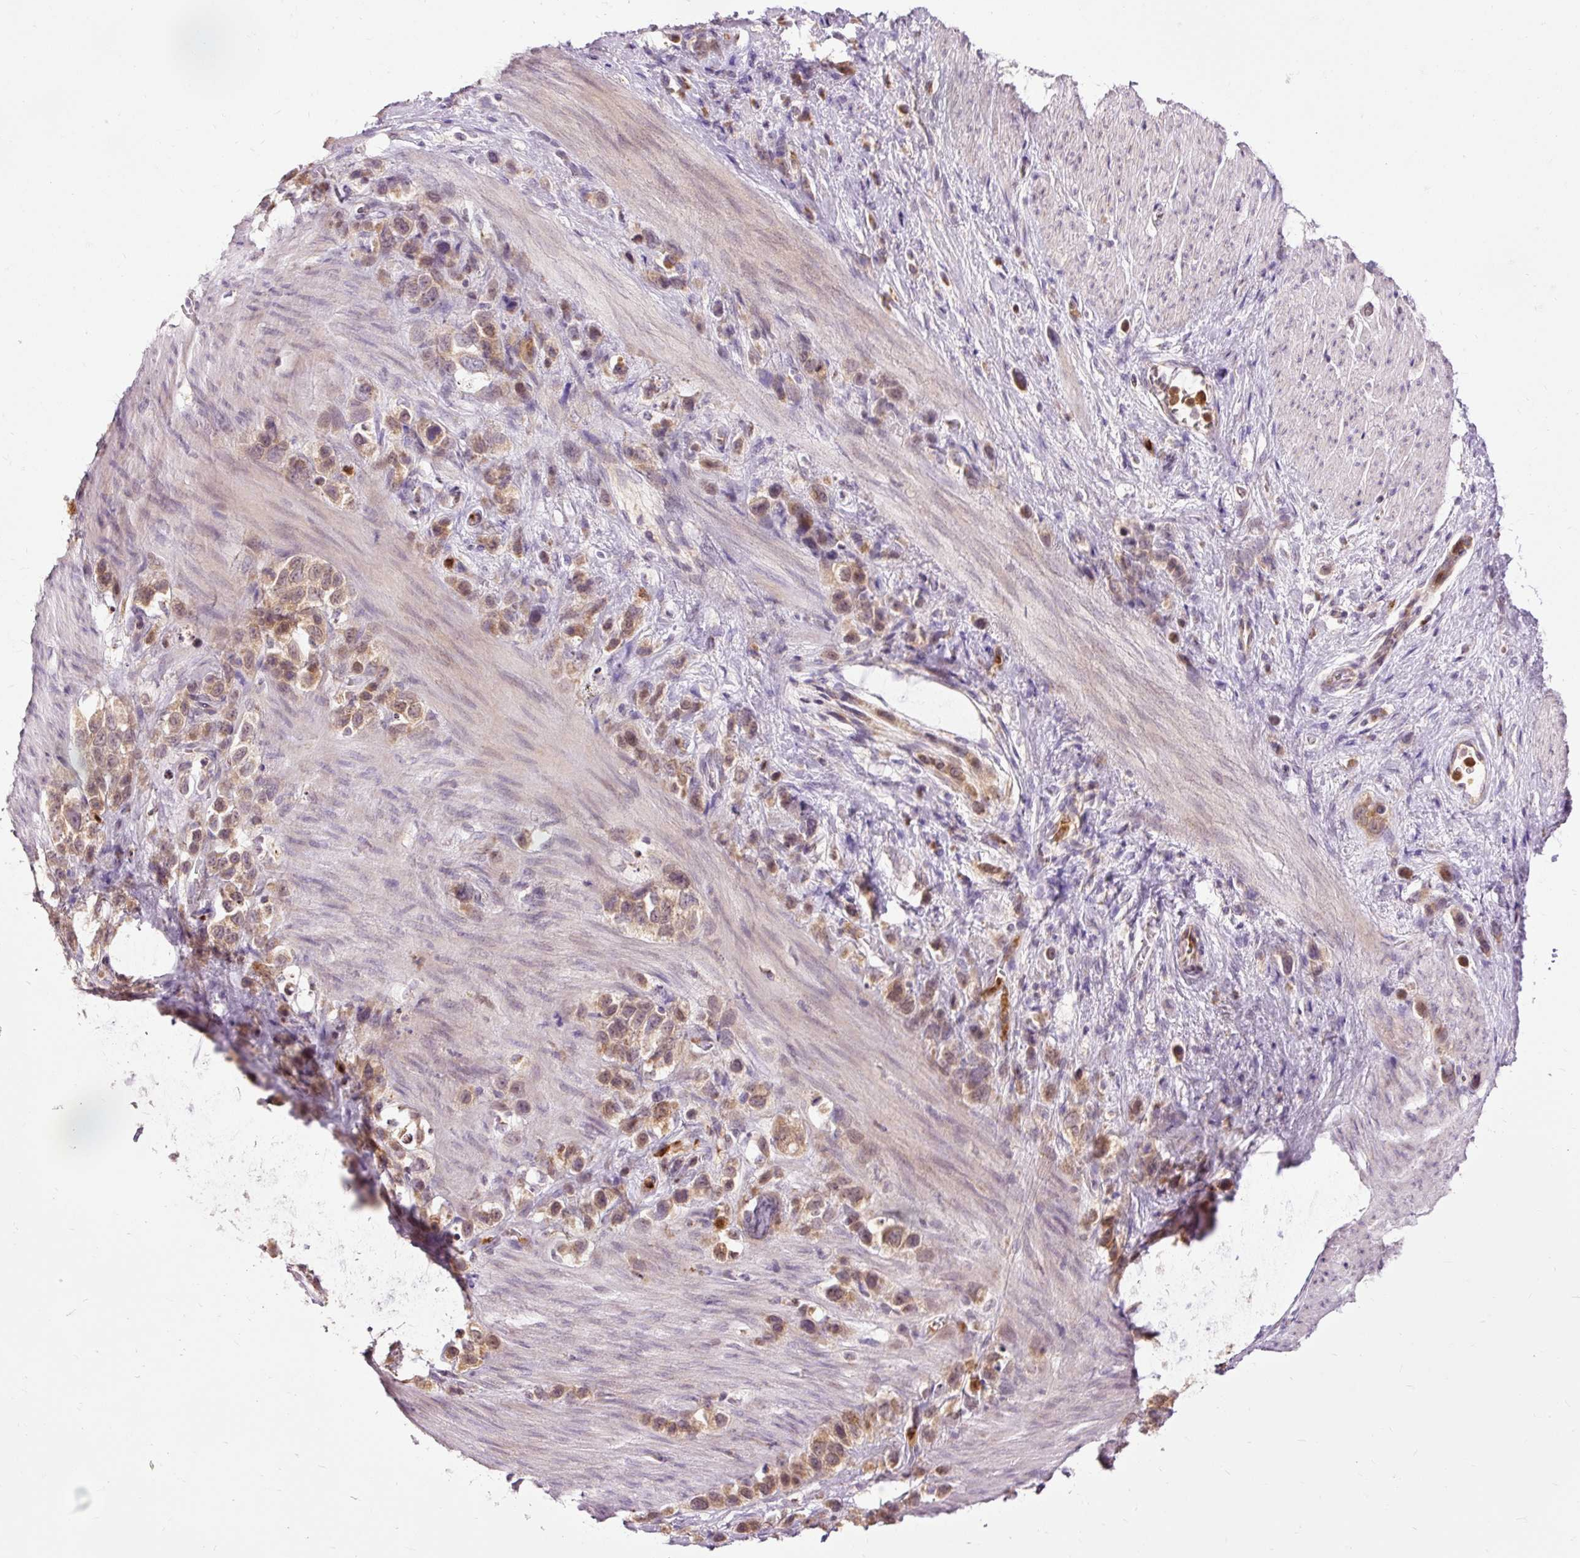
{"staining": {"intensity": "moderate", "quantity": ">75%", "location": "cytoplasmic/membranous"}, "tissue": "stomach cancer", "cell_type": "Tumor cells", "image_type": "cancer", "snomed": [{"axis": "morphology", "description": "Adenocarcinoma, NOS"}, {"axis": "topography", "description": "Stomach"}], "caption": "Immunohistochemistry (IHC) histopathology image of neoplastic tissue: stomach adenocarcinoma stained using IHC displays medium levels of moderate protein expression localized specifically in the cytoplasmic/membranous of tumor cells, appearing as a cytoplasmic/membranous brown color.", "gene": "PRDX5", "patient": {"sex": "female", "age": 65}}